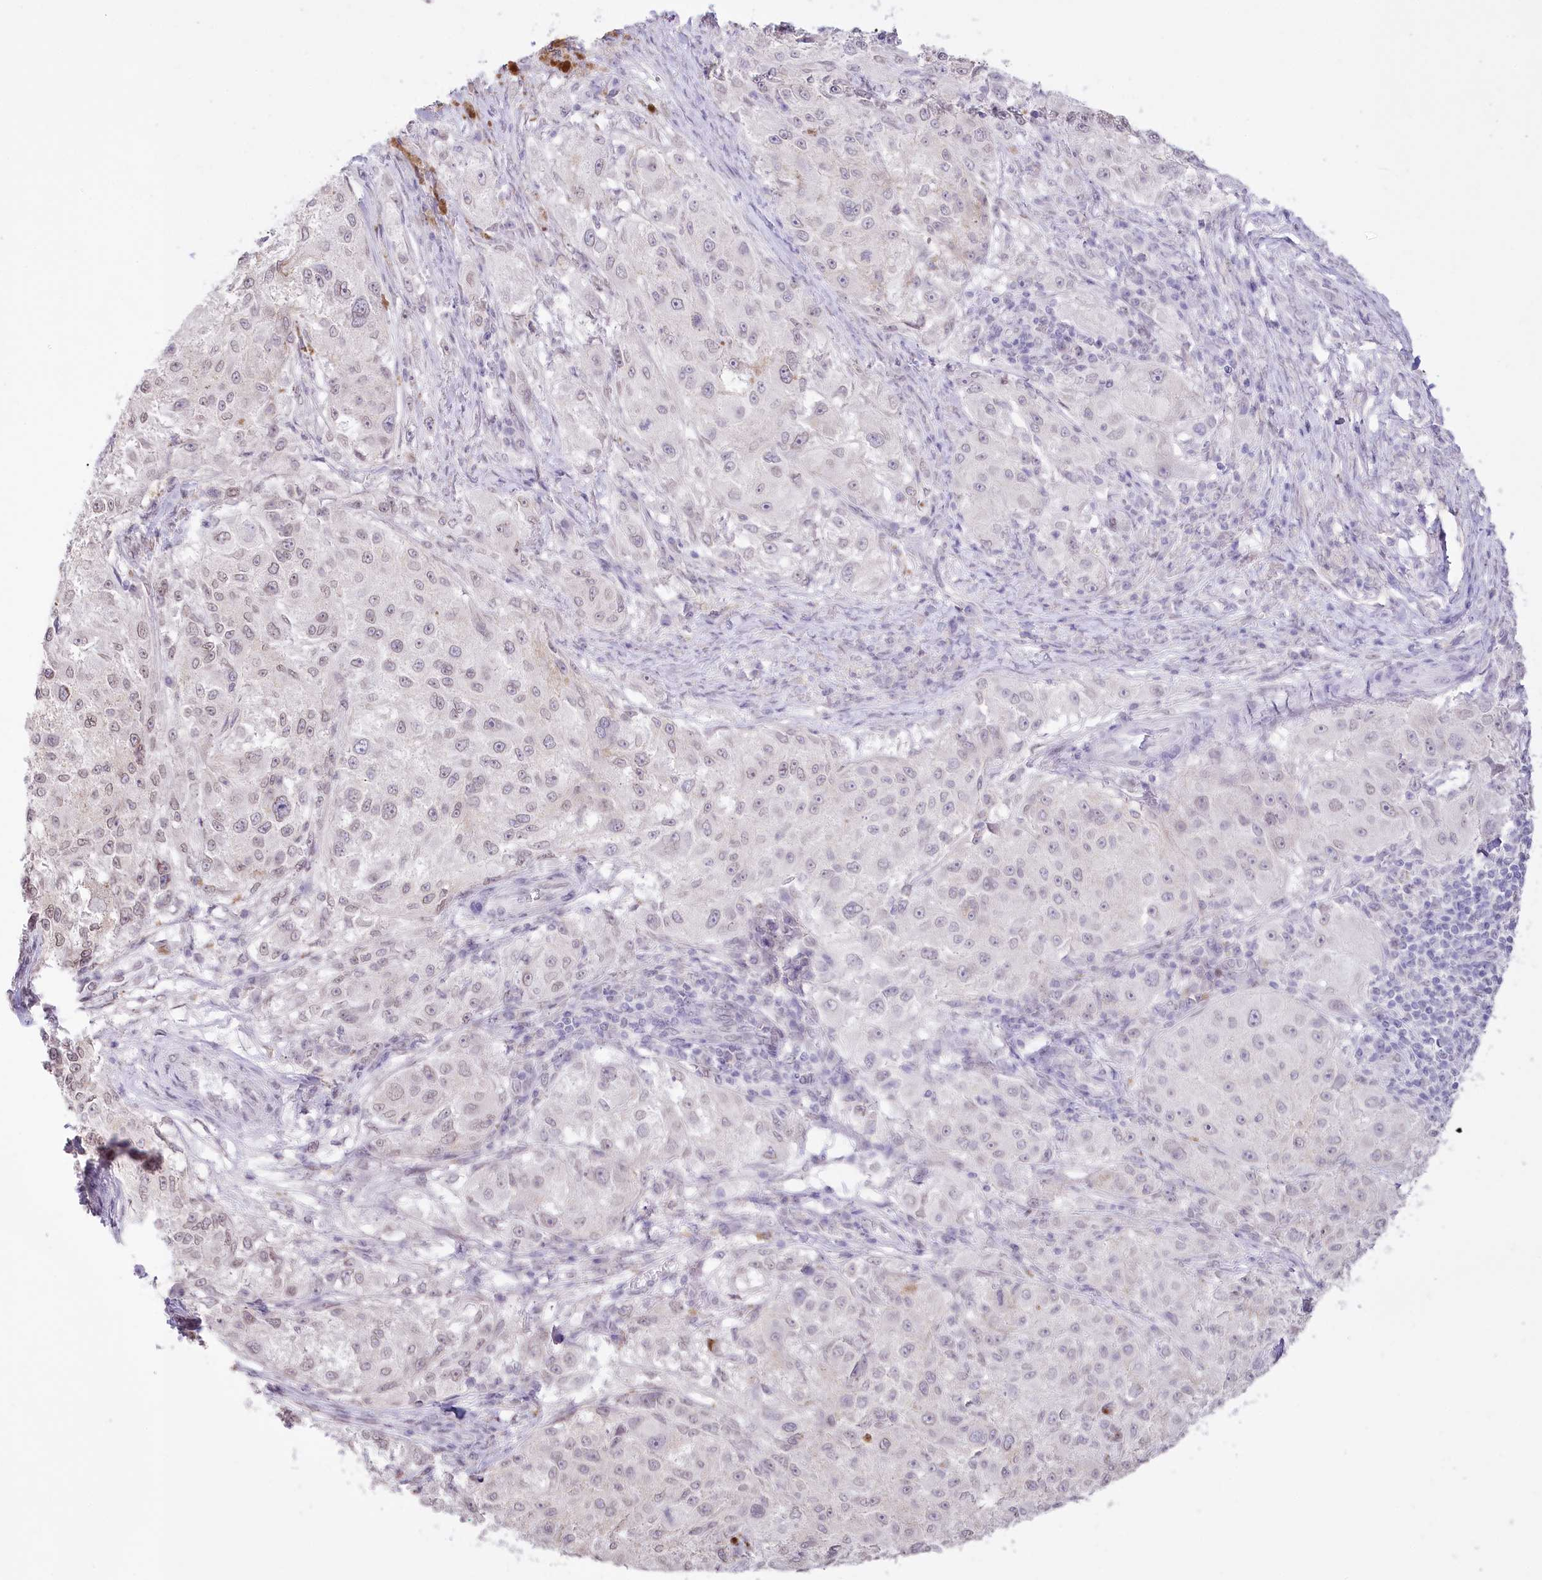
{"staining": {"intensity": "negative", "quantity": "none", "location": "none"}, "tissue": "melanoma", "cell_type": "Tumor cells", "image_type": "cancer", "snomed": [{"axis": "morphology", "description": "Necrosis, NOS"}, {"axis": "morphology", "description": "Malignant melanoma, NOS"}, {"axis": "topography", "description": "Skin"}], "caption": "High magnification brightfield microscopy of melanoma stained with DAB (3,3'-diaminobenzidine) (brown) and counterstained with hematoxylin (blue): tumor cells show no significant expression.", "gene": "SLC39A10", "patient": {"sex": "female", "age": 87}}